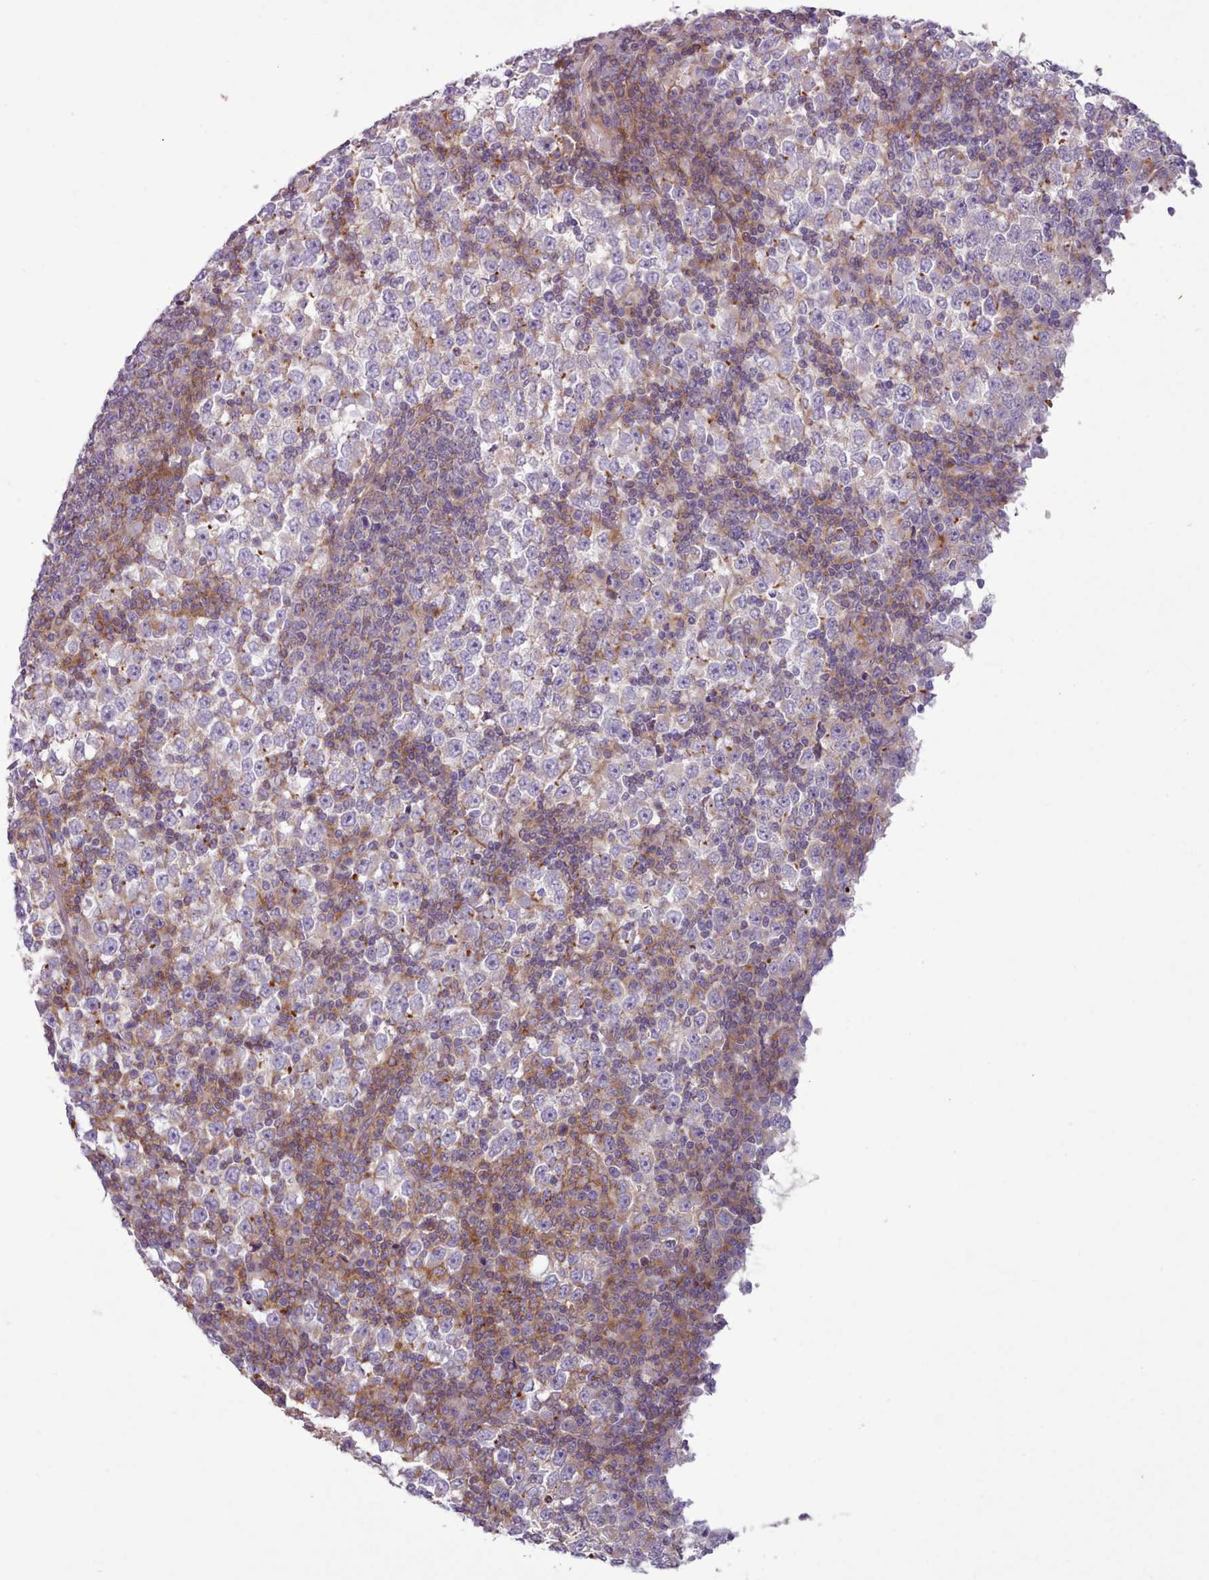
{"staining": {"intensity": "moderate", "quantity": "<25%", "location": "cytoplasmic/membranous"}, "tissue": "testis cancer", "cell_type": "Tumor cells", "image_type": "cancer", "snomed": [{"axis": "morphology", "description": "Seminoma, NOS"}, {"axis": "topography", "description": "Testis"}], "caption": "Testis seminoma stained for a protein (brown) displays moderate cytoplasmic/membranous positive expression in about <25% of tumor cells.", "gene": "TENT4B", "patient": {"sex": "male", "age": 65}}